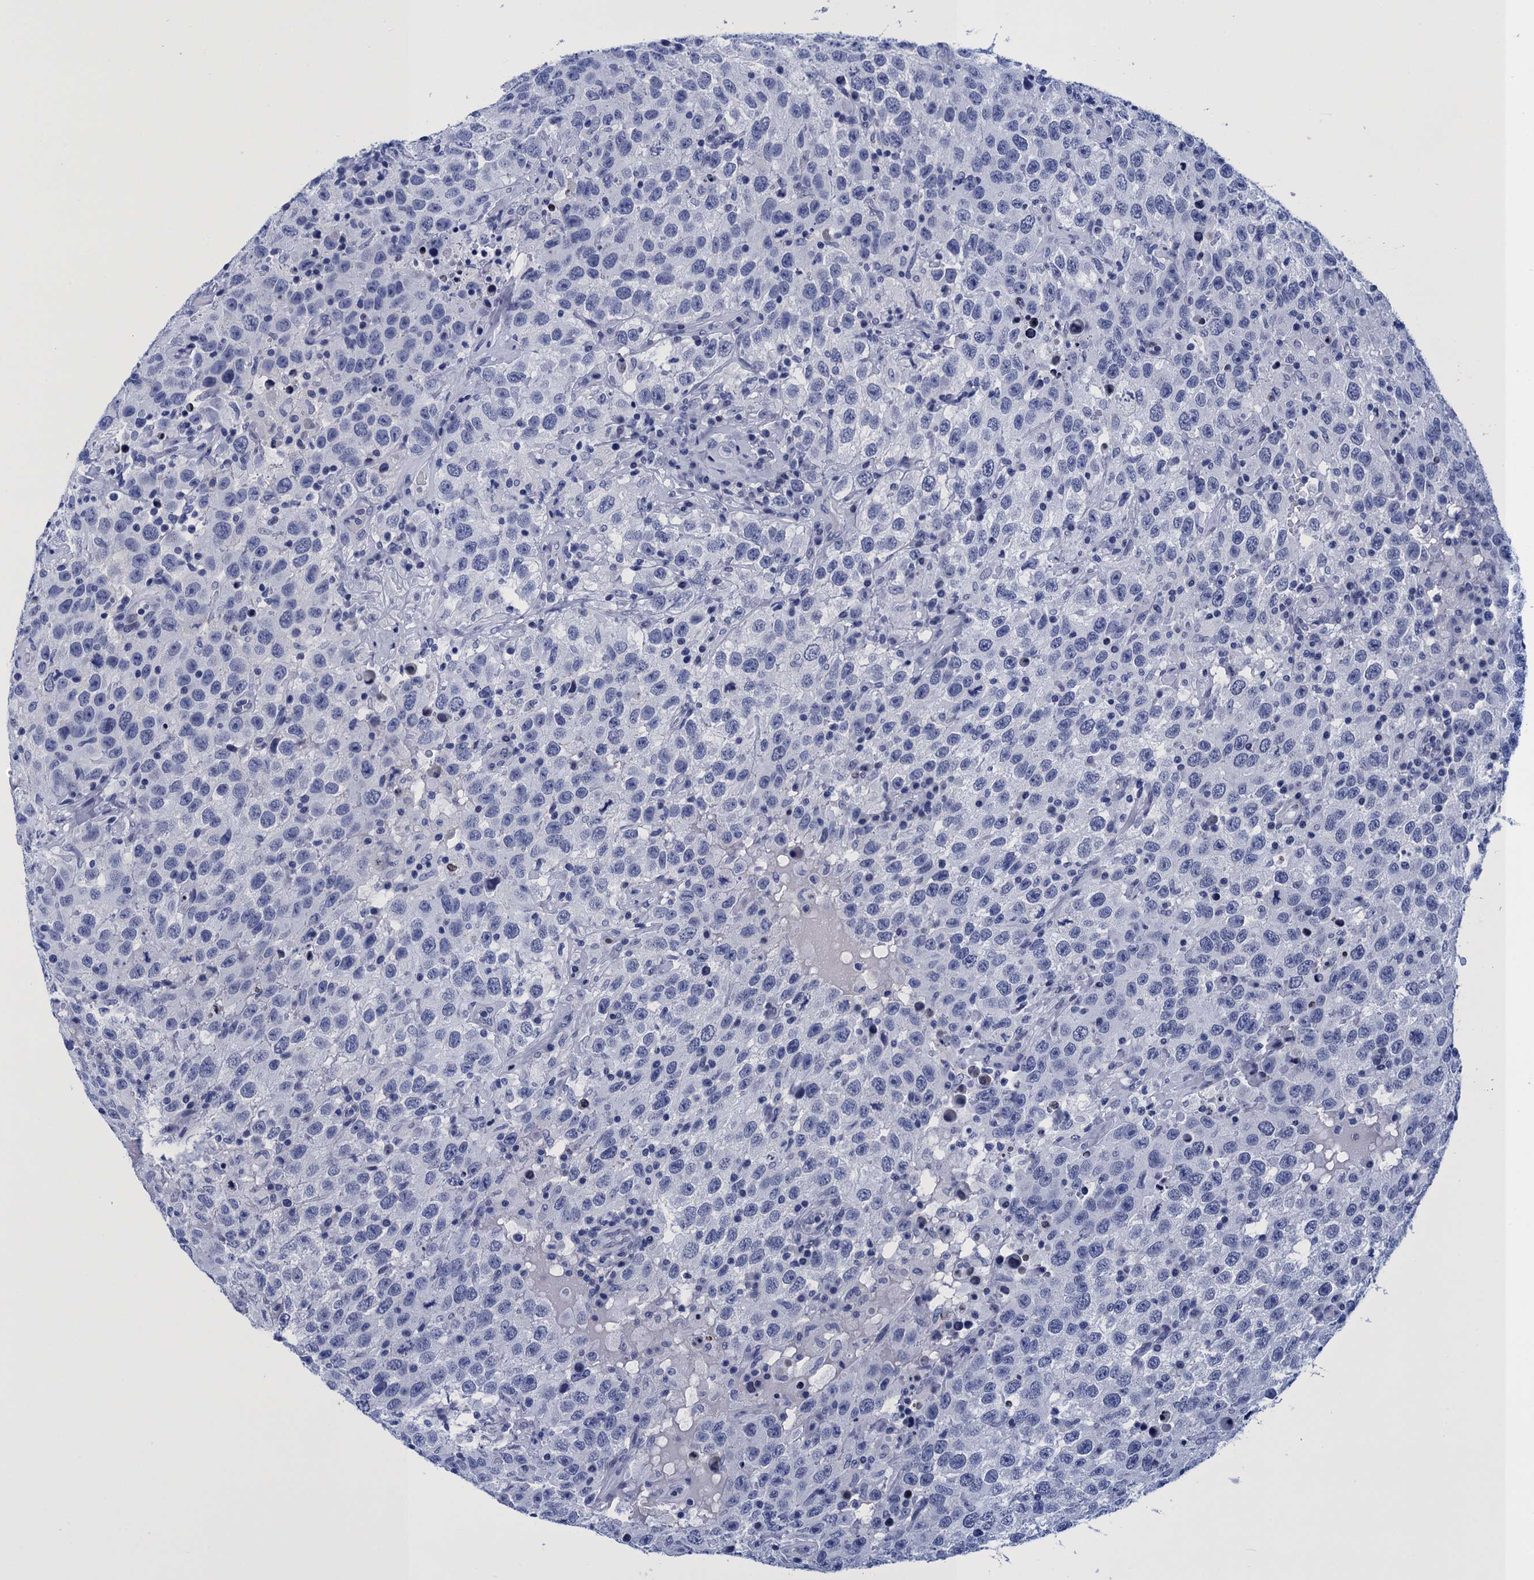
{"staining": {"intensity": "negative", "quantity": "none", "location": "none"}, "tissue": "testis cancer", "cell_type": "Tumor cells", "image_type": "cancer", "snomed": [{"axis": "morphology", "description": "Seminoma, NOS"}, {"axis": "topography", "description": "Testis"}], "caption": "Immunohistochemistry of human testis cancer shows no positivity in tumor cells. (Immunohistochemistry (ihc), brightfield microscopy, high magnification).", "gene": "METTL25", "patient": {"sex": "male", "age": 41}}